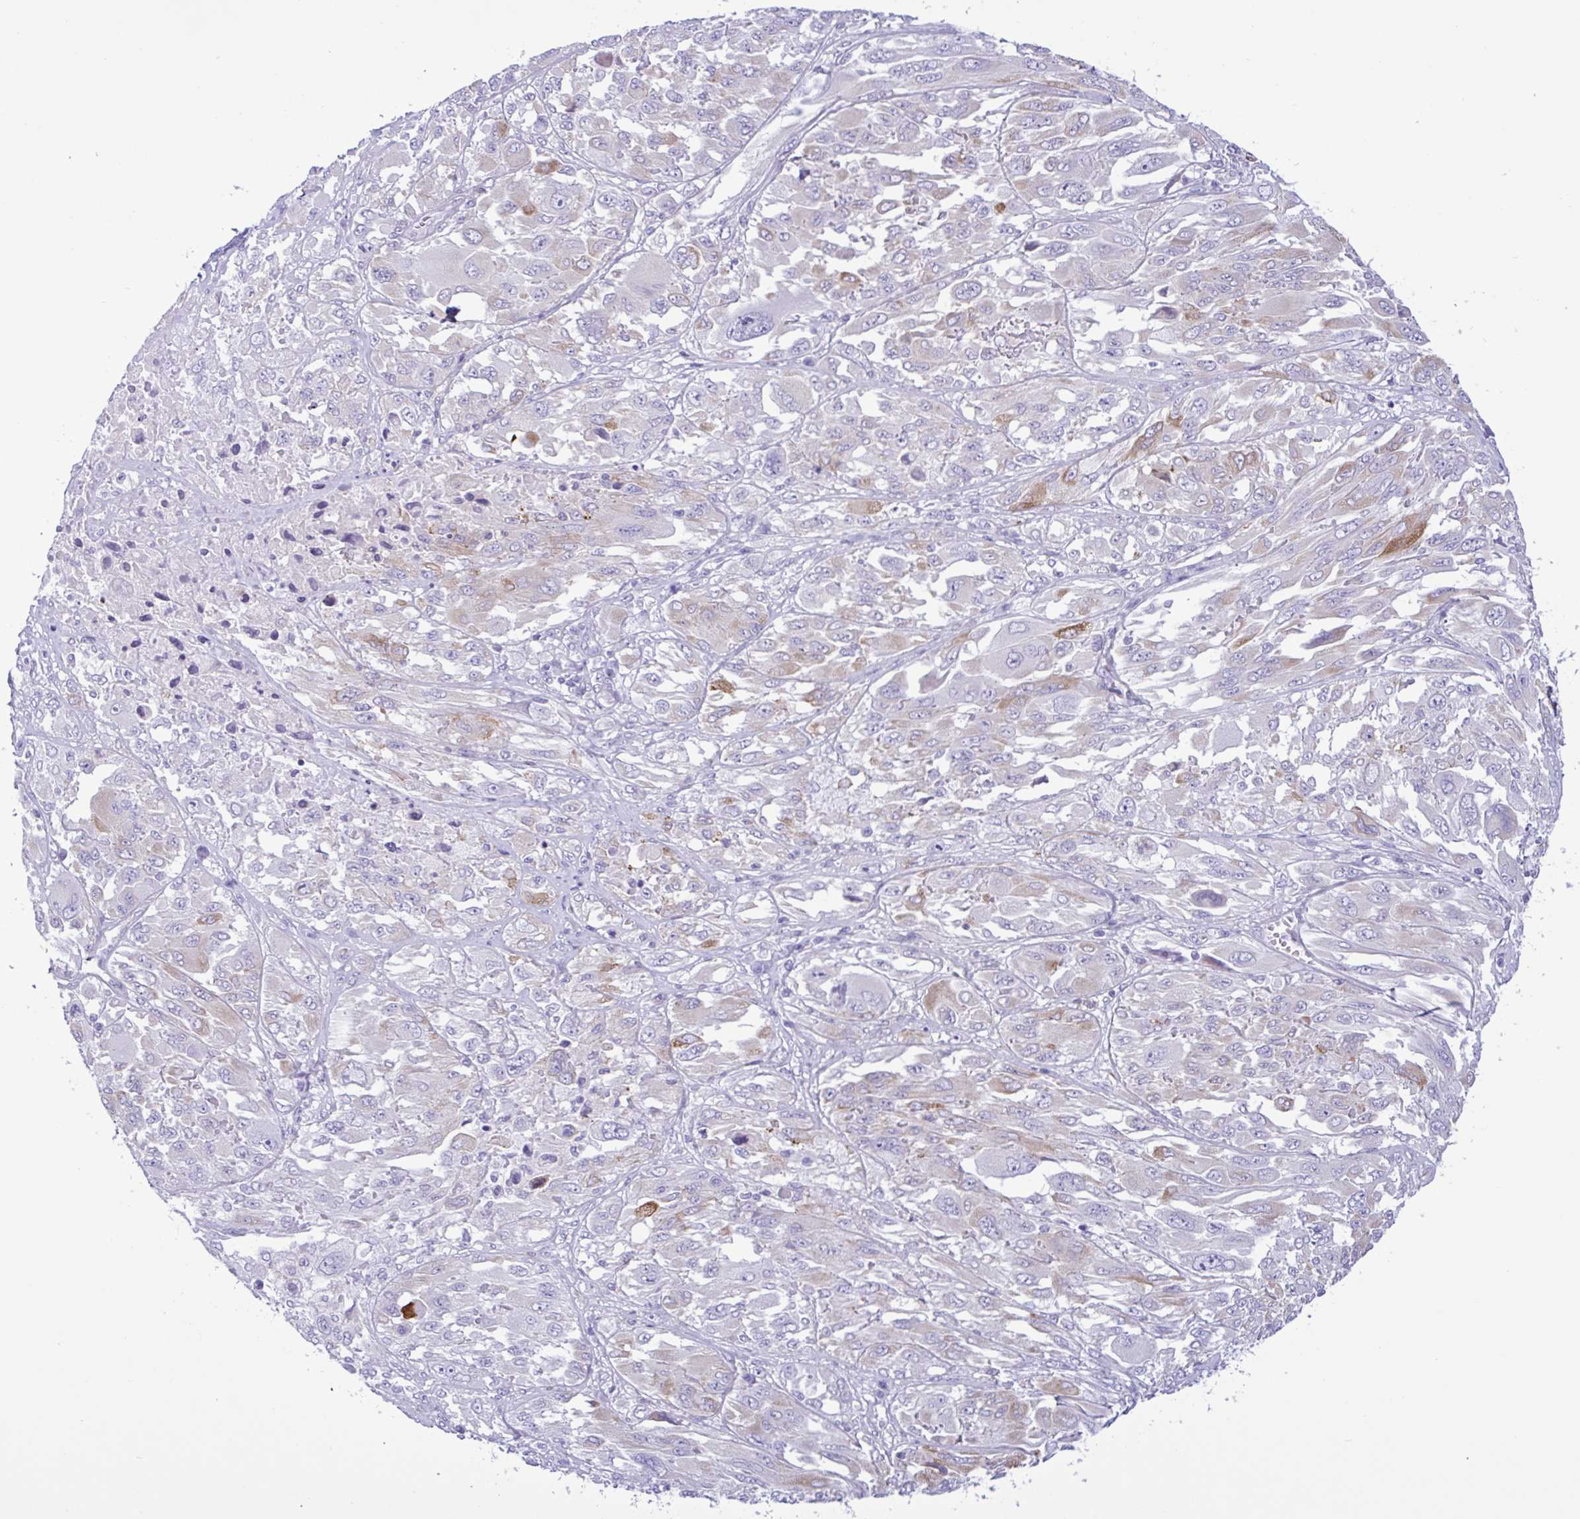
{"staining": {"intensity": "moderate", "quantity": "<25%", "location": "cytoplasmic/membranous"}, "tissue": "melanoma", "cell_type": "Tumor cells", "image_type": "cancer", "snomed": [{"axis": "morphology", "description": "Malignant melanoma, NOS"}, {"axis": "topography", "description": "Skin"}], "caption": "Human malignant melanoma stained for a protein (brown) shows moderate cytoplasmic/membranous positive positivity in about <25% of tumor cells.", "gene": "SREBF1", "patient": {"sex": "female", "age": 91}}